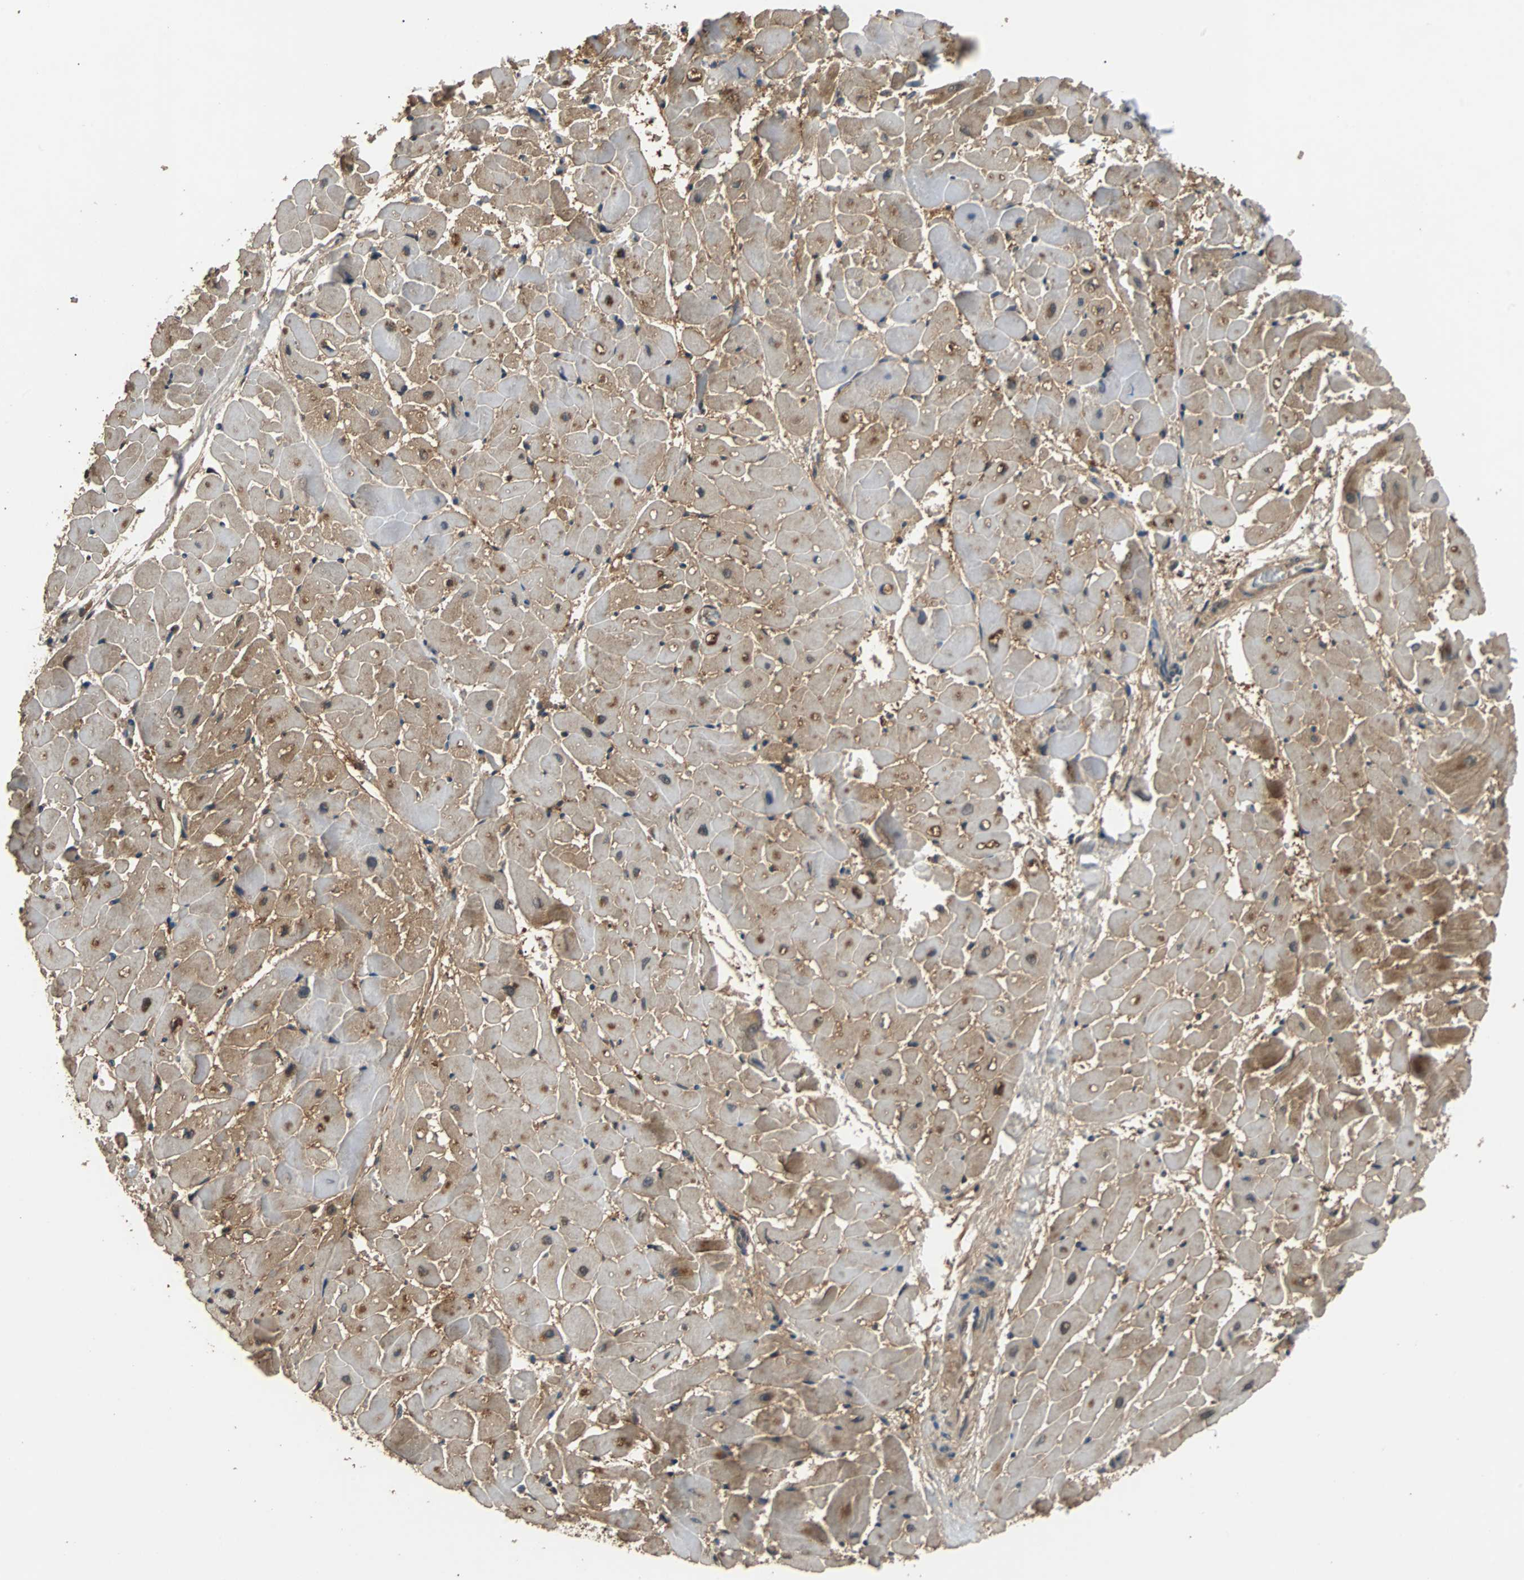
{"staining": {"intensity": "moderate", "quantity": ">75%", "location": "cytoplasmic/membranous,nuclear"}, "tissue": "heart muscle", "cell_type": "Cardiomyocytes", "image_type": "normal", "snomed": [{"axis": "morphology", "description": "Normal tissue, NOS"}, {"axis": "topography", "description": "Heart"}], "caption": "Immunohistochemical staining of benign human heart muscle shows moderate cytoplasmic/membranous,nuclear protein positivity in approximately >75% of cardiomyocytes. The staining was performed using DAB to visualize the protein expression in brown, while the nuclei were stained in blue with hematoxylin (Magnification: 20x).", "gene": "PRDX6", "patient": {"sex": "female", "age": 19}}